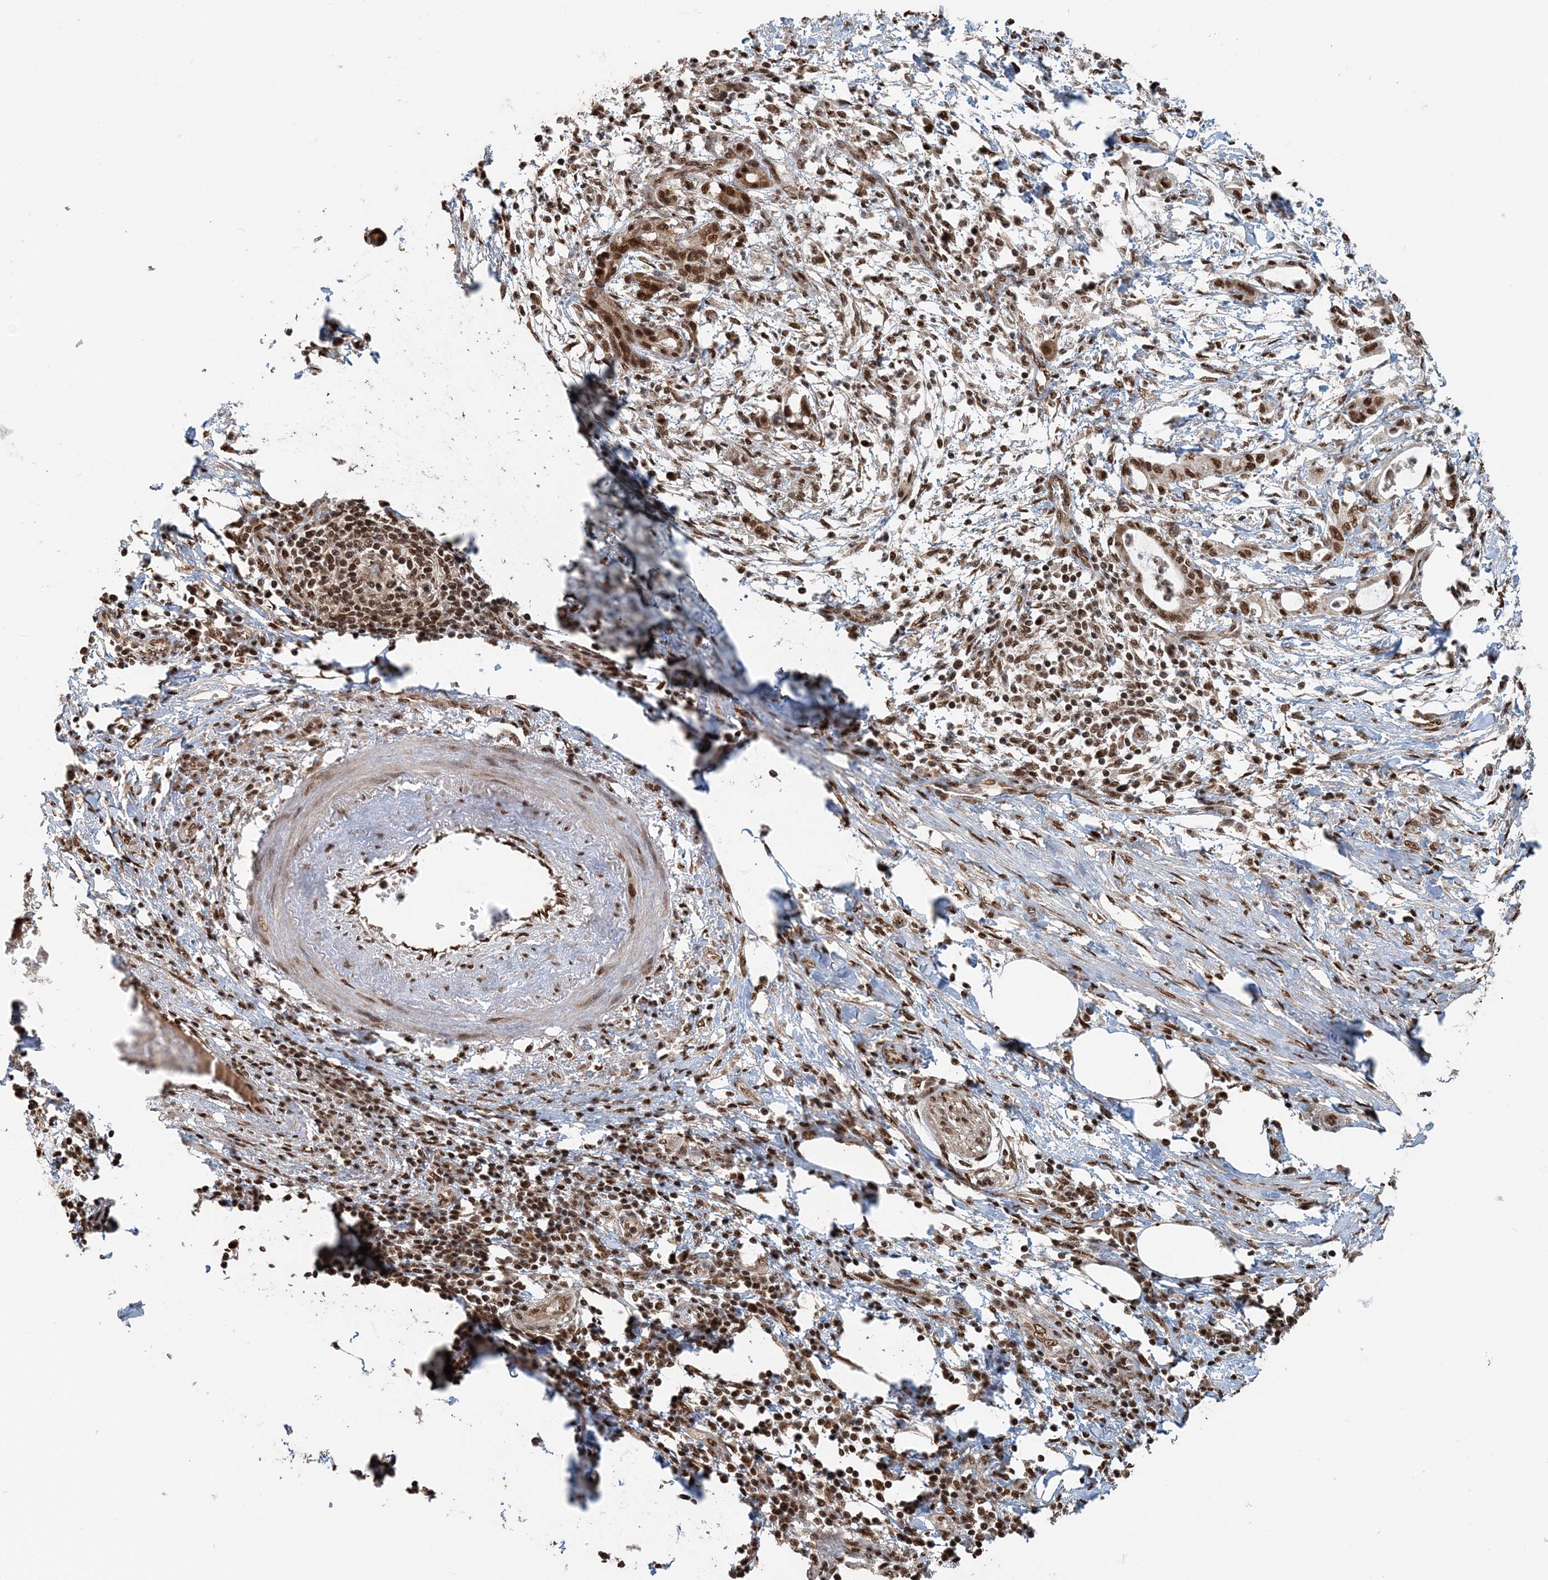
{"staining": {"intensity": "moderate", "quantity": ">75%", "location": "cytoplasmic/membranous,nuclear"}, "tissue": "pancreatic cancer", "cell_type": "Tumor cells", "image_type": "cancer", "snomed": [{"axis": "morphology", "description": "Adenocarcinoma, NOS"}, {"axis": "topography", "description": "Pancreas"}], "caption": "IHC histopathology image of neoplastic tissue: human pancreatic adenocarcinoma stained using immunohistochemistry shows medium levels of moderate protein expression localized specifically in the cytoplasmic/membranous and nuclear of tumor cells, appearing as a cytoplasmic/membranous and nuclear brown color.", "gene": "ARHGAP35", "patient": {"sex": "female", "age": 55}}